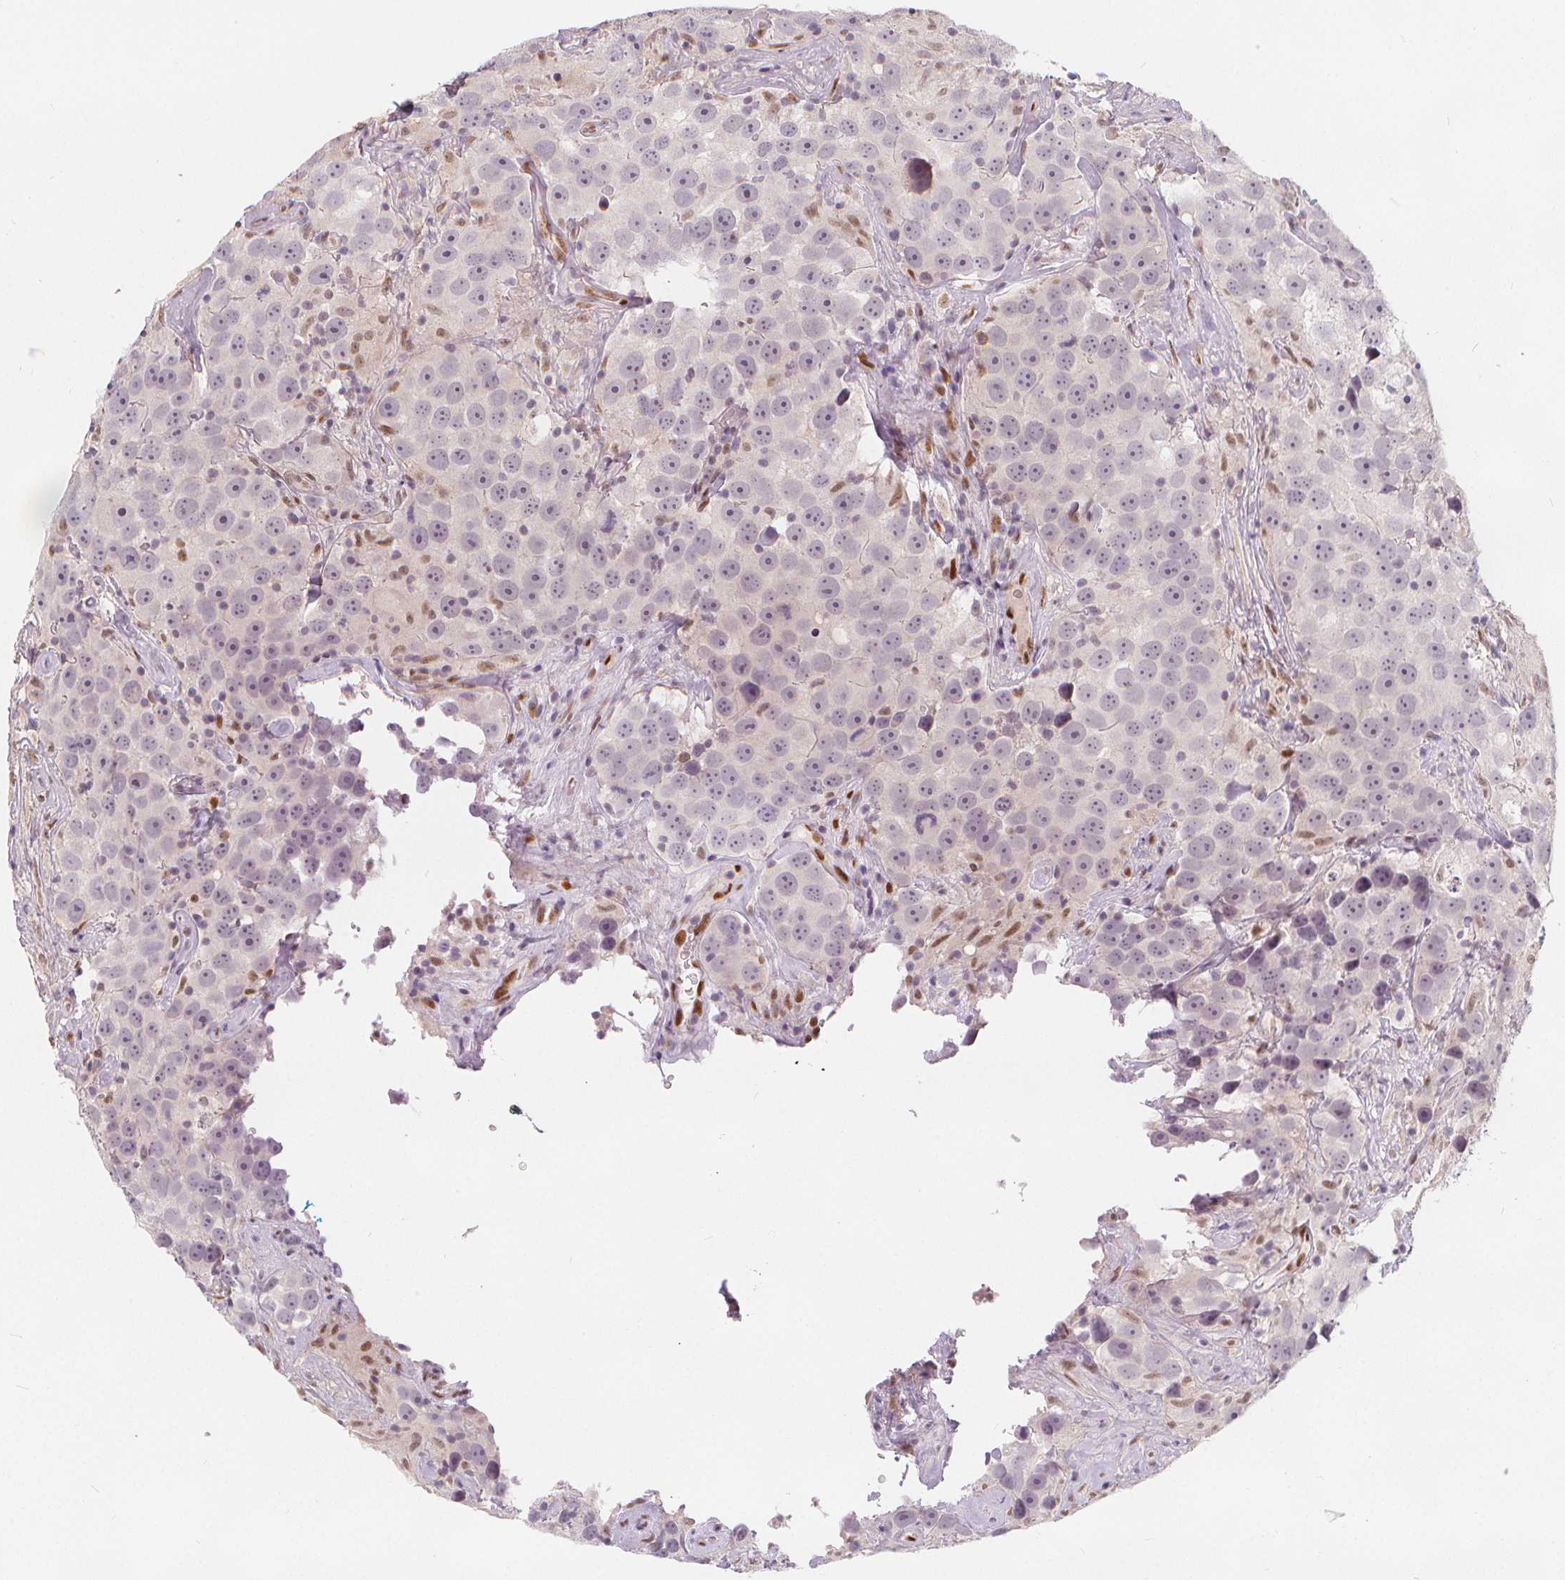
{"staining": {"intensity": "negative", "quantity": "none", "location": "none"}, "tissue": "testis cancer", "cell_type": "Tumor cells", "image_type": "cancer", "snomed": [{"axis": "morphology", "description": "Seminoma, NOS"}, {"axis": "topography", "description": "Testis"}], "caption": "A histopathology image of testis cancer (seminoma) stained for a protein reveals no brown staining in tumor cells.", "gene": "DRC3", "patient": {"sex": "male", "age": 49}}